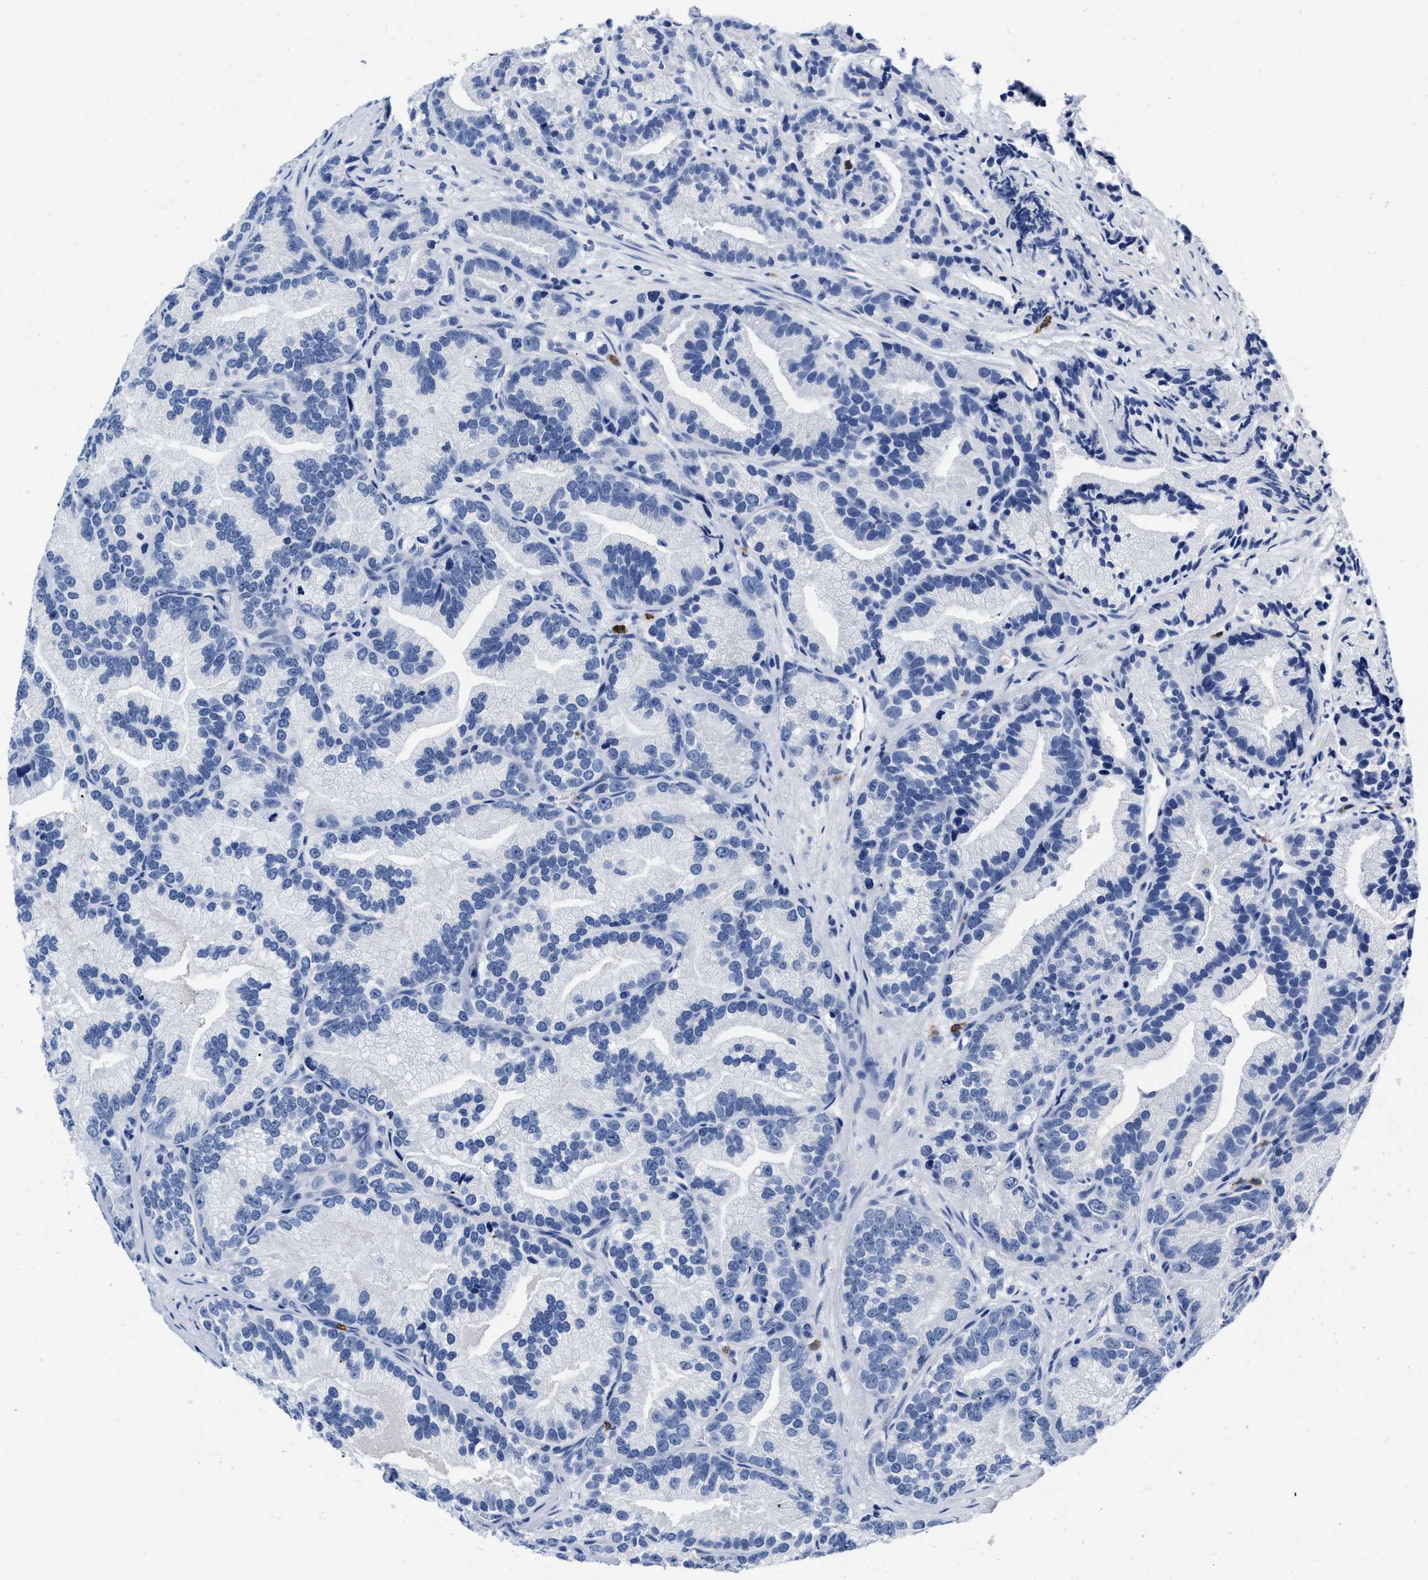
{"staining": {"intensity": "negative", "quantity": "none", "location": "none"}, "tissue": "prostate cancer", "cell_type": "Tumor cells", "image_type": "cancer", "snomed": [{"axis": "morphology", "description": "Adenocarcinoma, Low grade"}, {"axis": "topography", "description": "Prostate"}], "caption": "A high-resolution histopathology image shows immunohistochemistry (IHC) staining of prostate low-grade adenocarcinoma, which reveals no significant expression in tumor cells. (DAB immunohistochemistry with hematoxylin counter stain).", "gene": "CER1", "patient": {"sex": "male", "age": 89}}